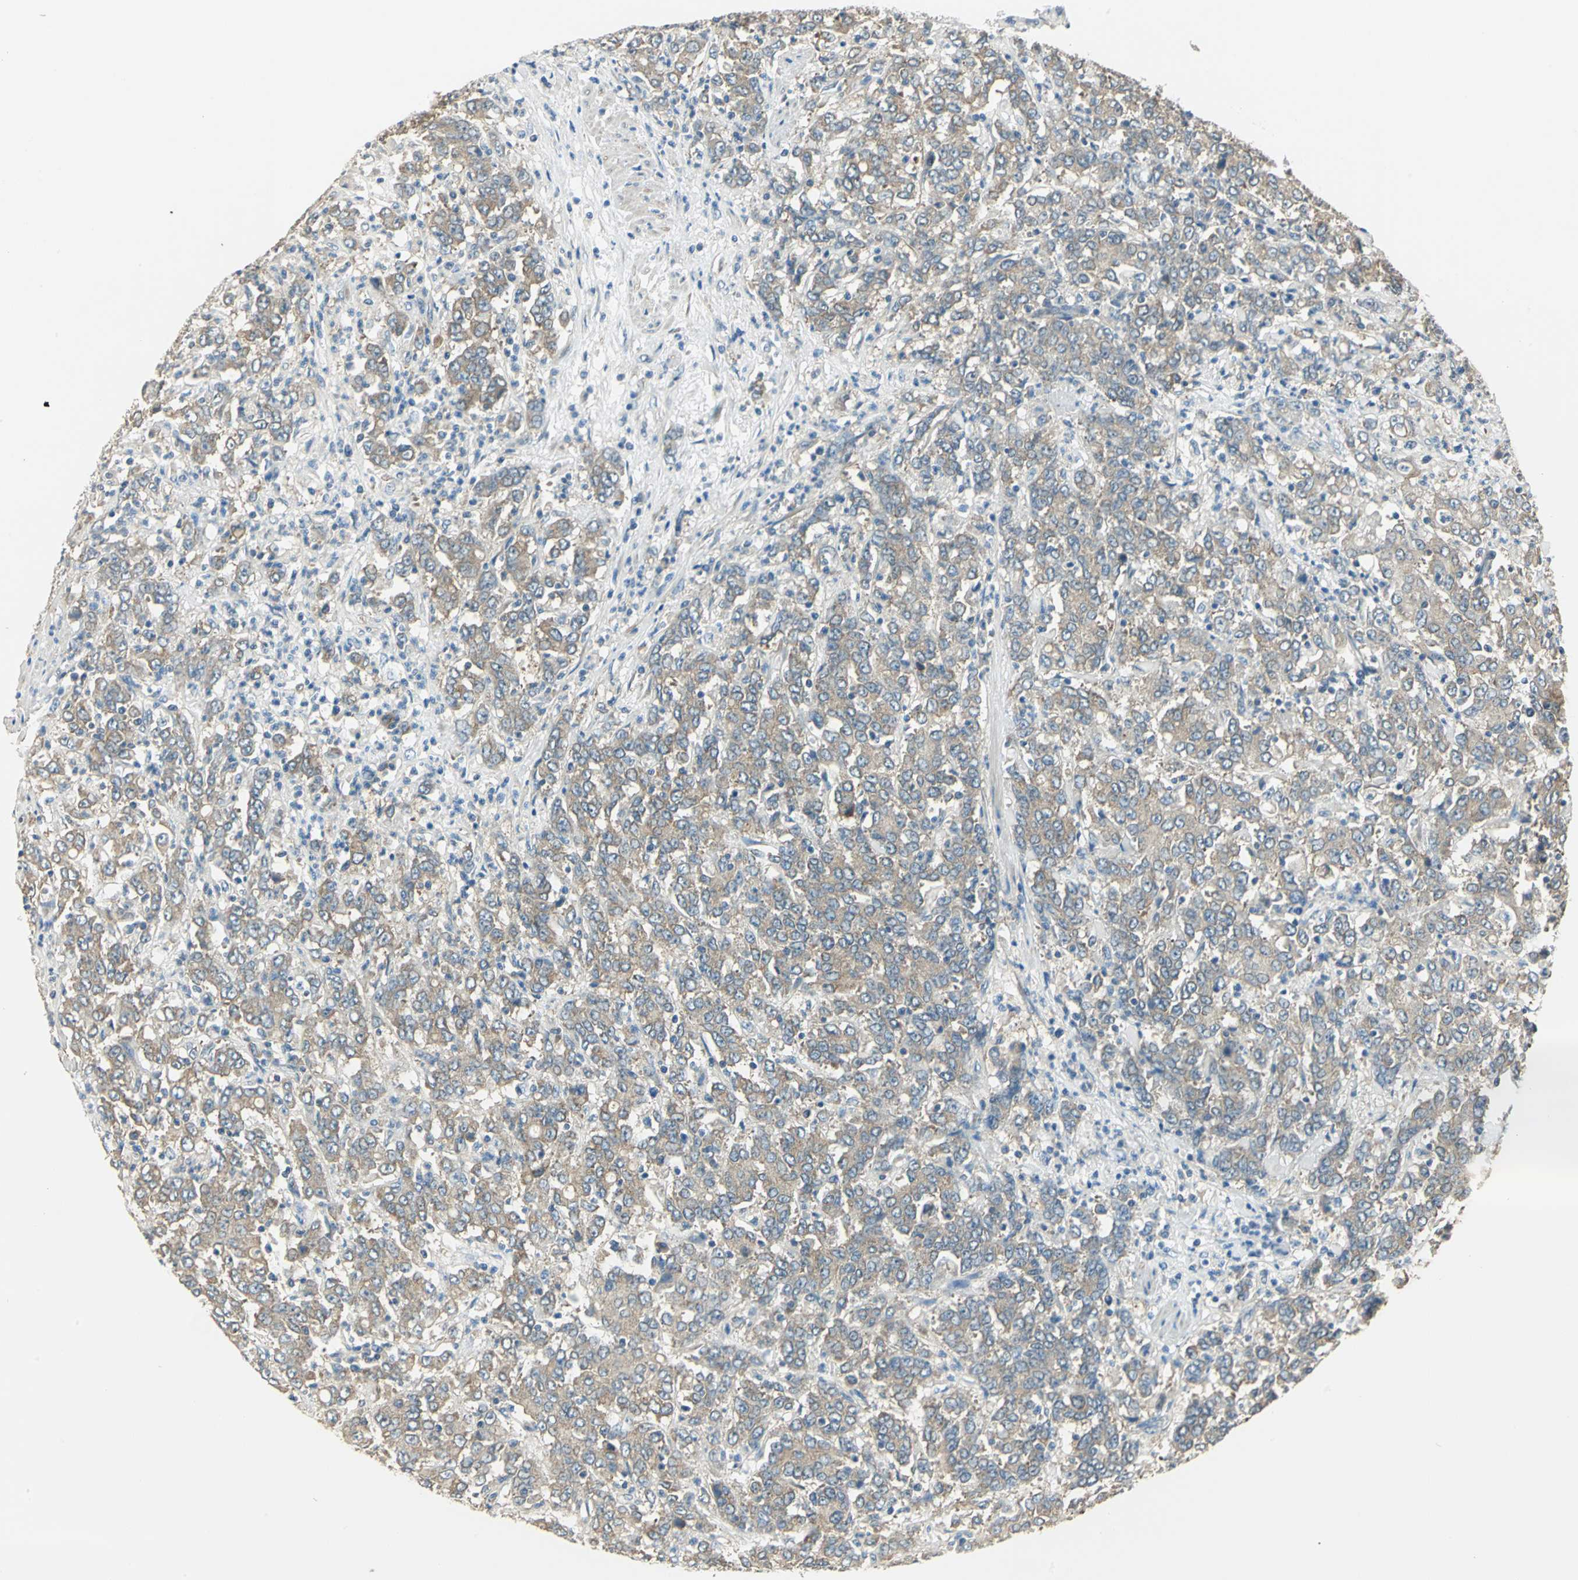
{"staining": {"intensity": "moderate", "quantity": ">75%", "location": "cytoplasmic/membranous"}, "tissue": "stomach cancer", "cell_type": "Tumor cells", "image_type": "cancer", "snomed": [{"axis": "morphology", "description": "Adenocarcinoma, NOS"}, {"axis": "topography", "description": "Stomach, lower"}], "caption": "Protein staining of stomach adenocarcinoma tissue exhibits moderate cytoplasmic/membranous expression in approximately >75% of tumor cells.", "gene": "SHC2", "patient": {"sex": "female", "age": 71}}